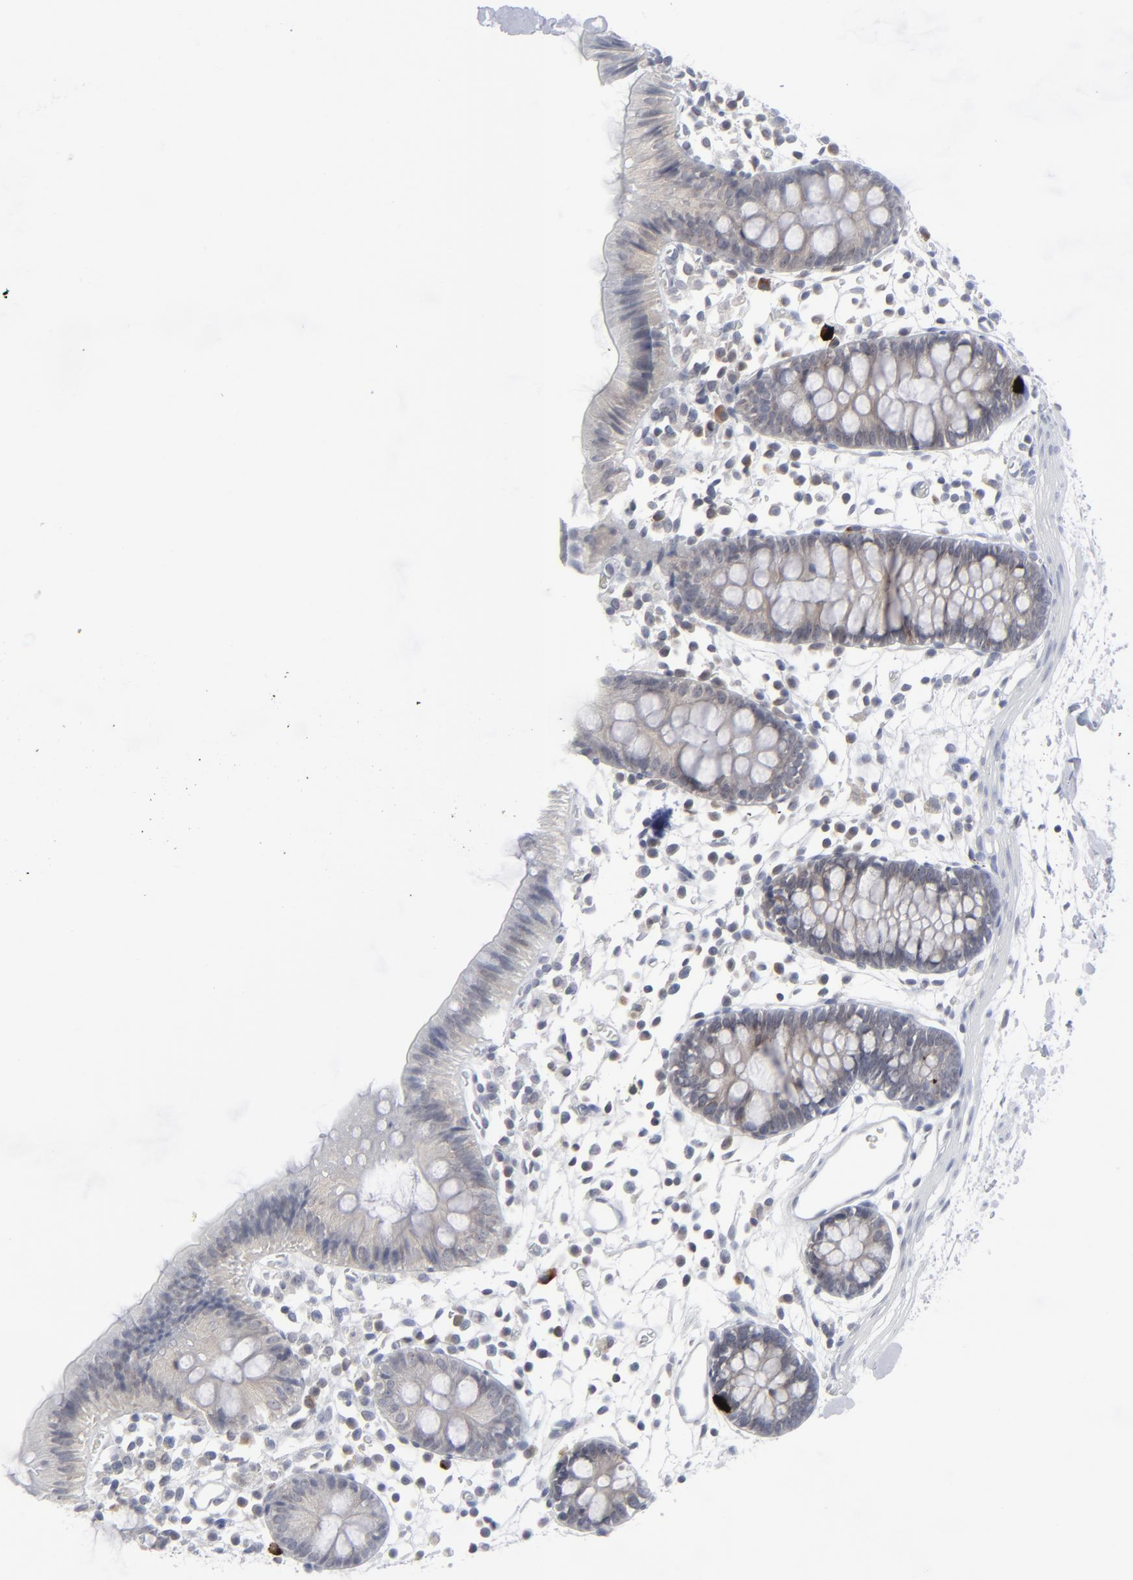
{"staining": {"intensity": "negative", "quantity": "none", "location": "none"}, "tissue": "colon", "cell_type": "Endothelial cells", "image_type": "normal", "snomed": [{"axis": "morphology", "description": "Normal tissue, NOS"}, {"axis": "topography", "description": "Colon"}], "caption": "This is a micrograph of immunohistochemistry staining of normal colon, which shows no positivity in endothelial cells.", "gene": "NUP88", "patient": {"sex": "male", "age": 14}}